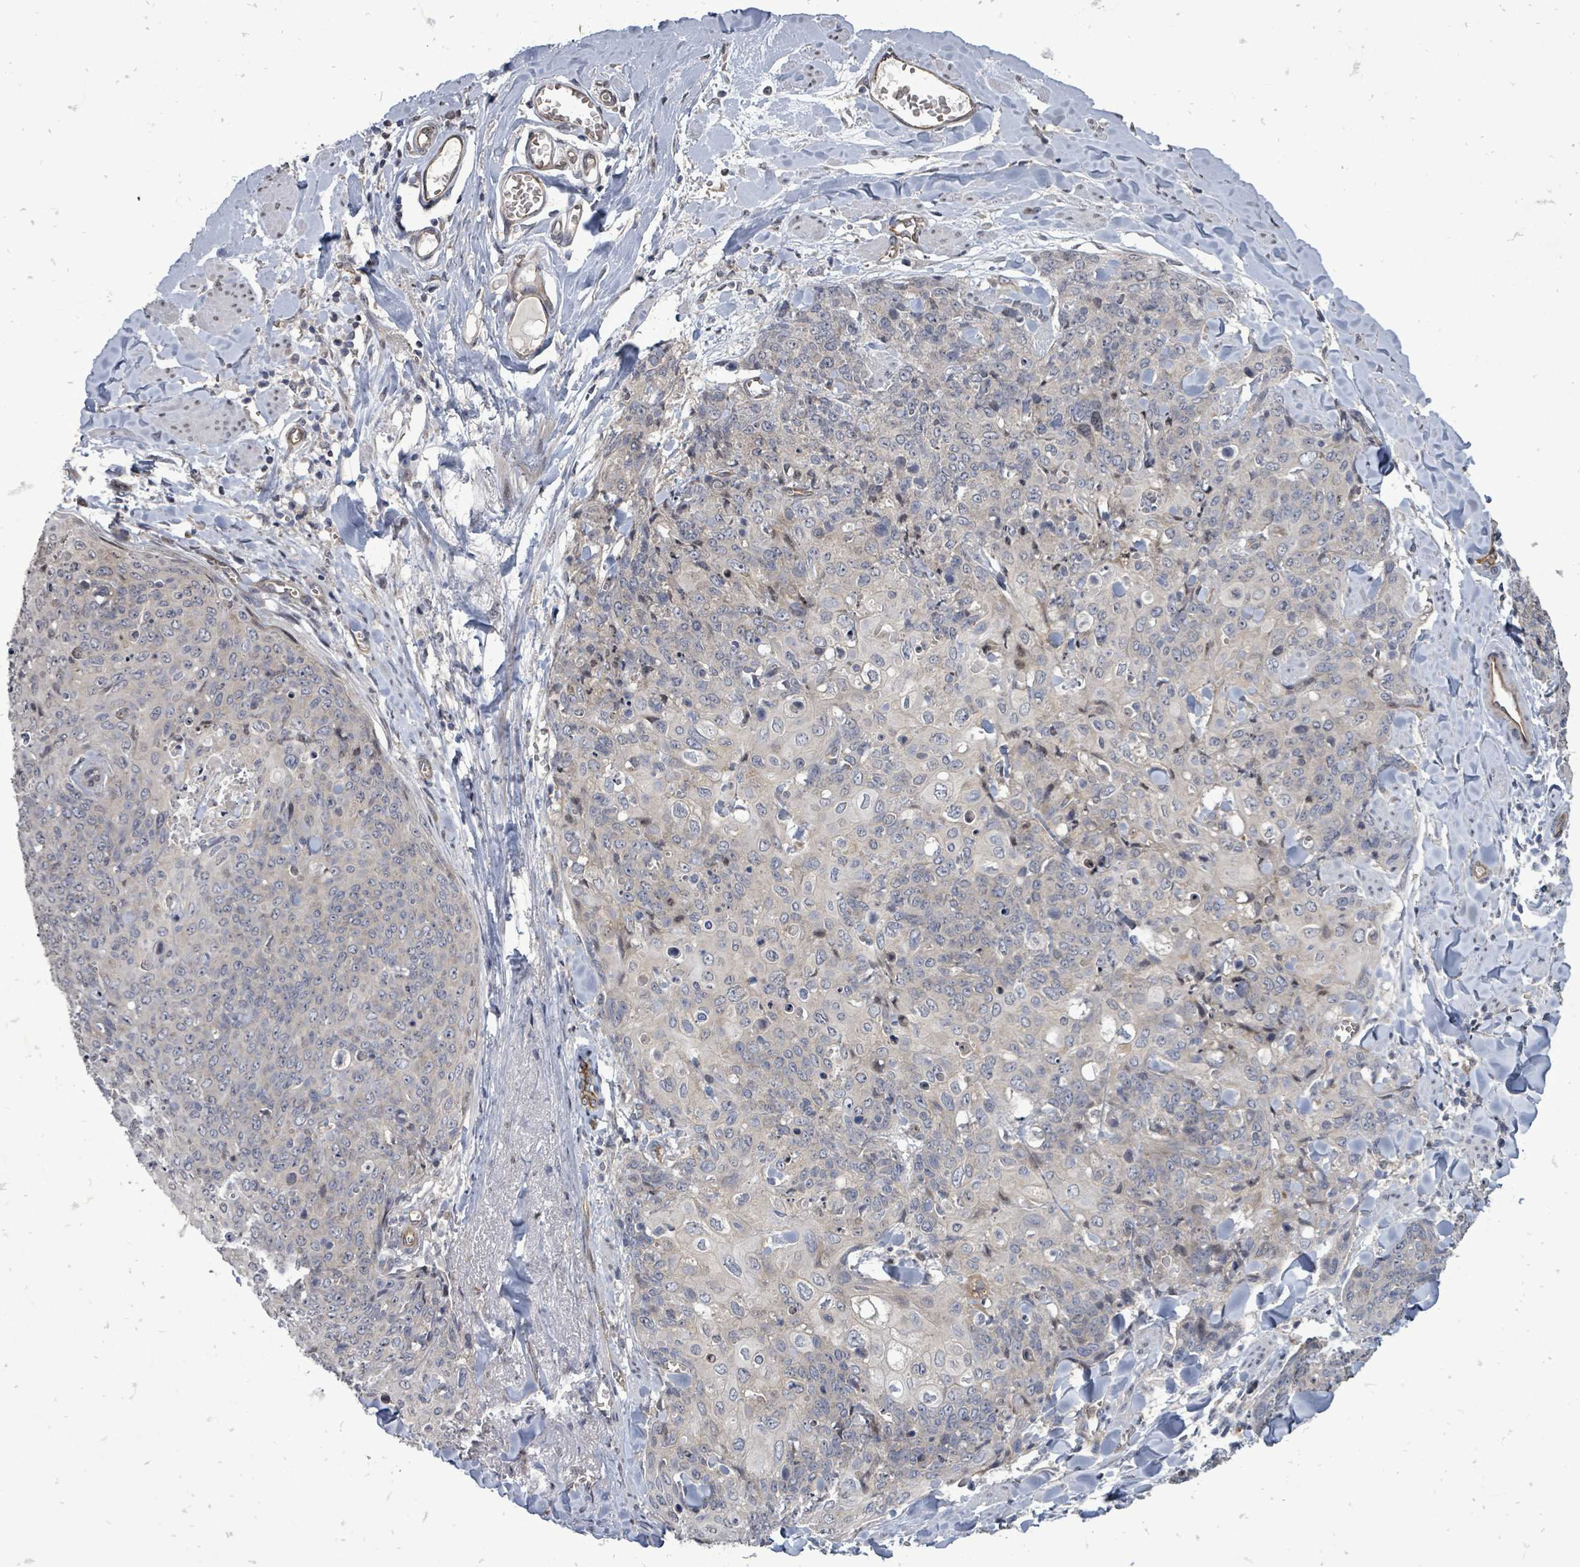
{"staining": {"intensity": "negative", "quantity": "none", "location": "none"}, "tissue": "skin cancer", "cell_type": "Tumor cells", "image_type": "cancer", "snomed": [{"axis": "morphology", "description": "Squamous cell carcinoma, NOS"}, {"axis": "topography", "description": "Skin"}, {"axis": "topography", "description": "Vulva"}], "caption": "This is an IHC histopathology image of human skin cancer (squamous cell carcinoma). There is no positivity in tumor cells.", "gene": "RALGAPB", "patient": {"sex": "female", "age": 85}}